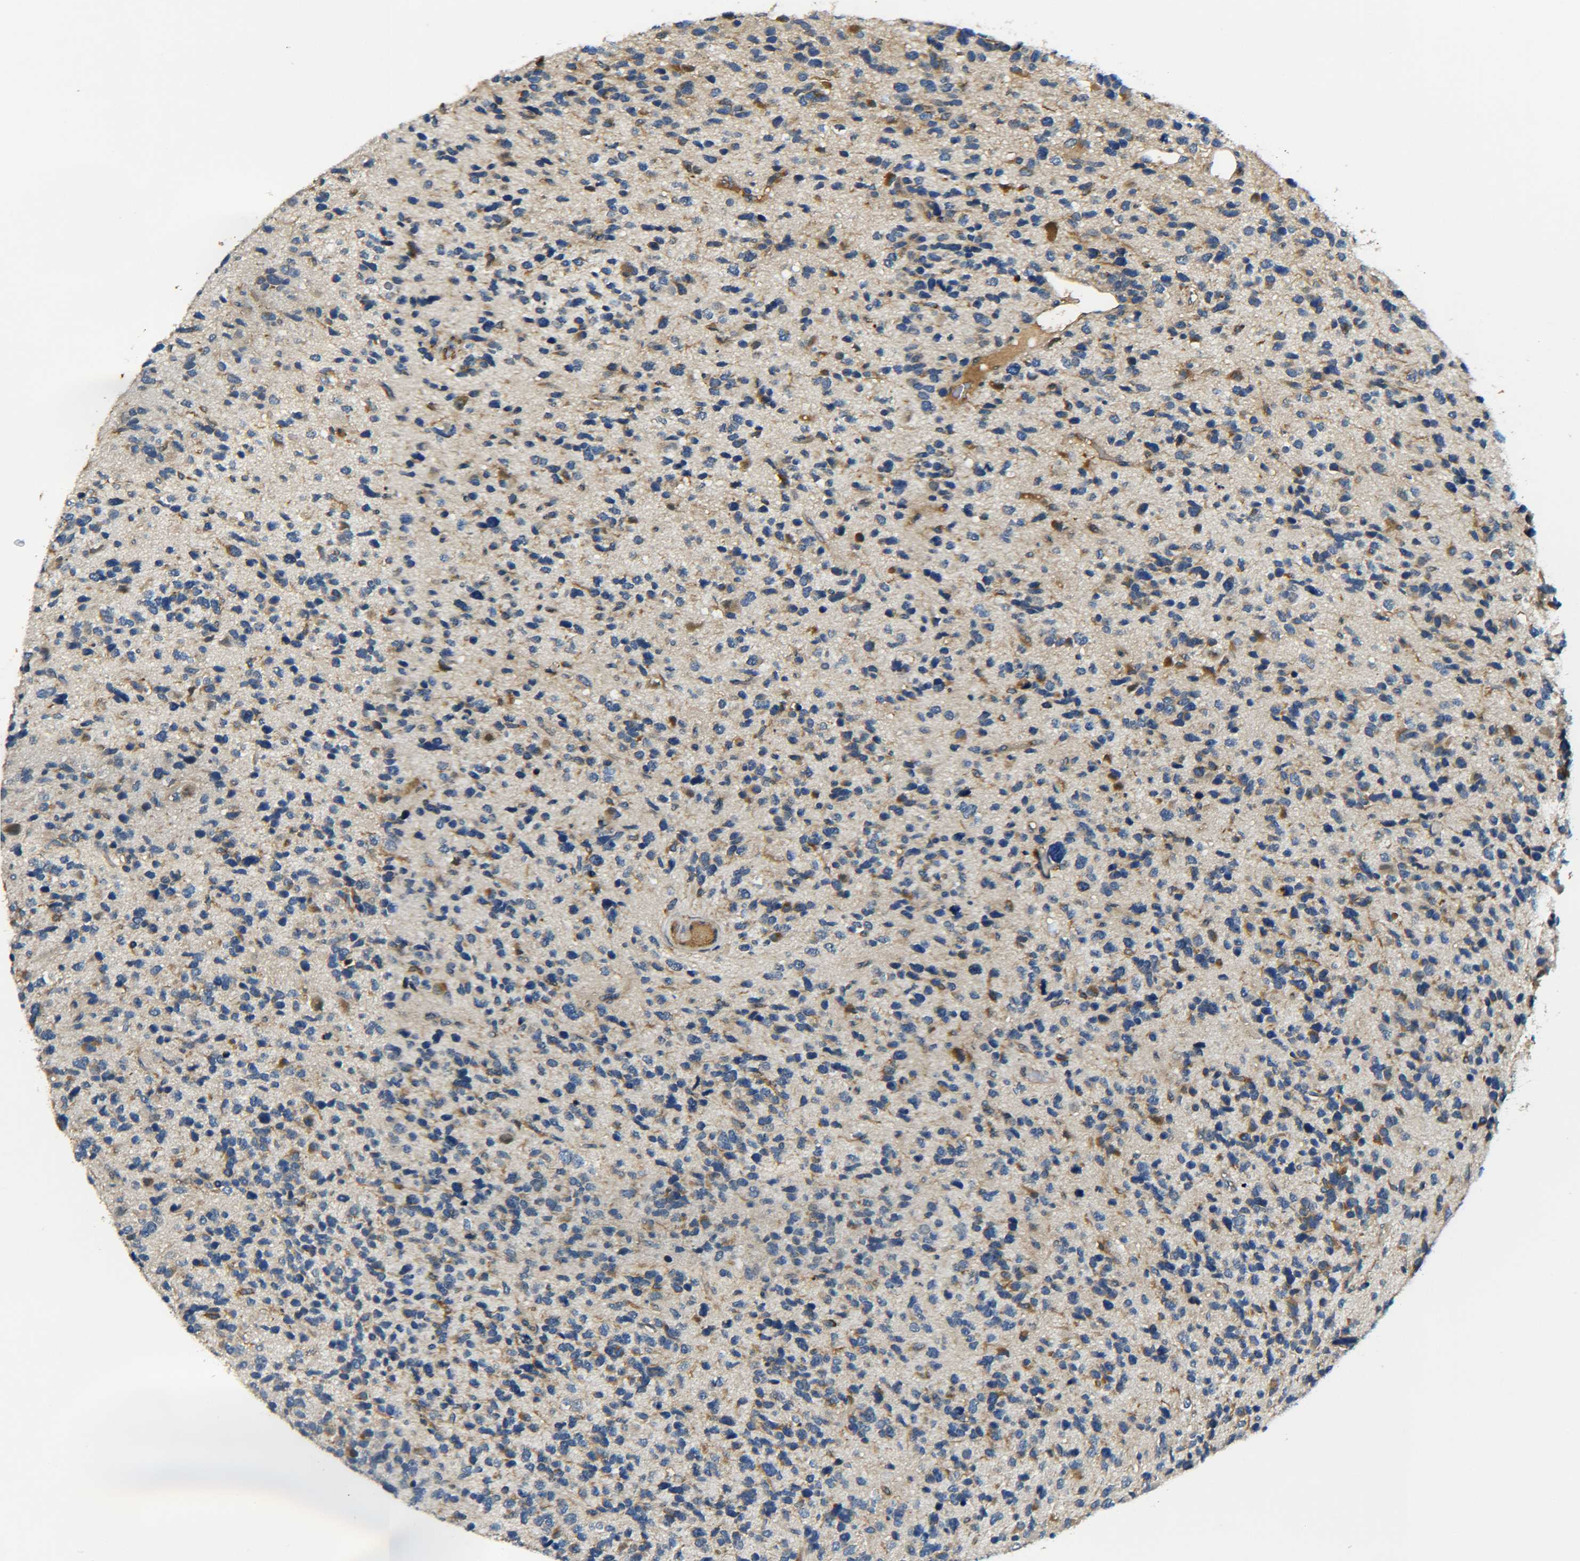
{"staining": {"intensity": "moderate", "quantity": "<25%", "location": "cytoplasmic/membranous"}, "tissue": "glioma", "cell_type": "Tumor cells", "image_type": "cancer", "snomed": [{"axis": "morphology", "description": "Glioma, malignant, High grade"}, {"axis": "topography", "description": "Brain"}], "caption": "Human malignant glioma (high-grade) stained for a protein (brown) exhibits moderate cytoplasmic/membranous positive expression in about <25% of tumor cells.", "gene": "RAB1B", "patient": {"sex": "female", "age": 58}}